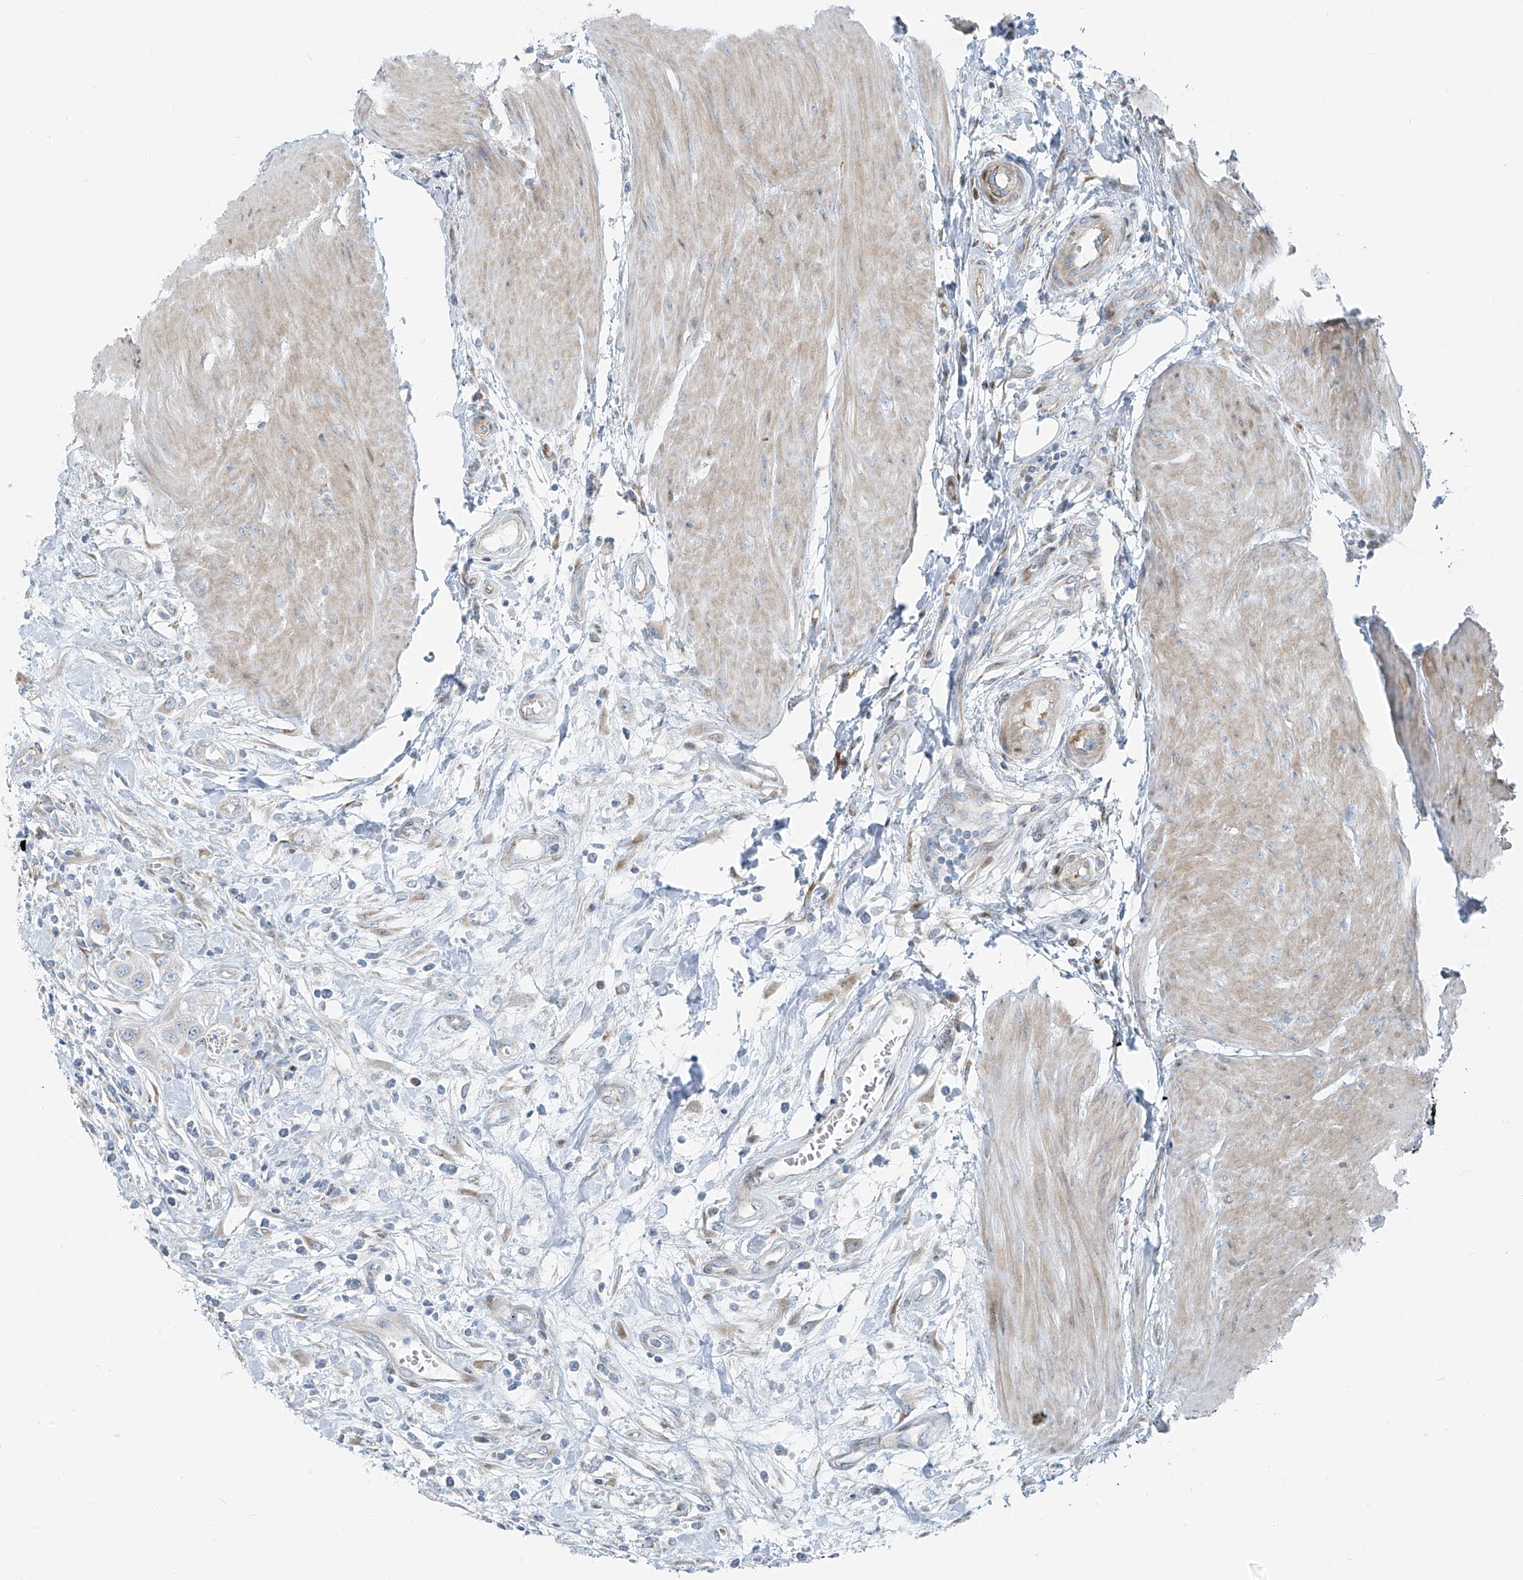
{"staining": {"intensity": "negative", "quantity": "none", "location": "none"}, "tissue": "urothelial cancer", "cell_type": "Tumor cells", "image_type": "cancer", "snomed": [{"axis": "morphology", "description": "Urothelial carcinoma, High grade"}, {"axis": "topography", "description": "Urinary bladder"}], "caption": "Tumor cells are negative for protein expression in human urothelial carcinoma (high-grade).", "gene": "HIC2", "patient": {"sex": "male", "age": 50}}